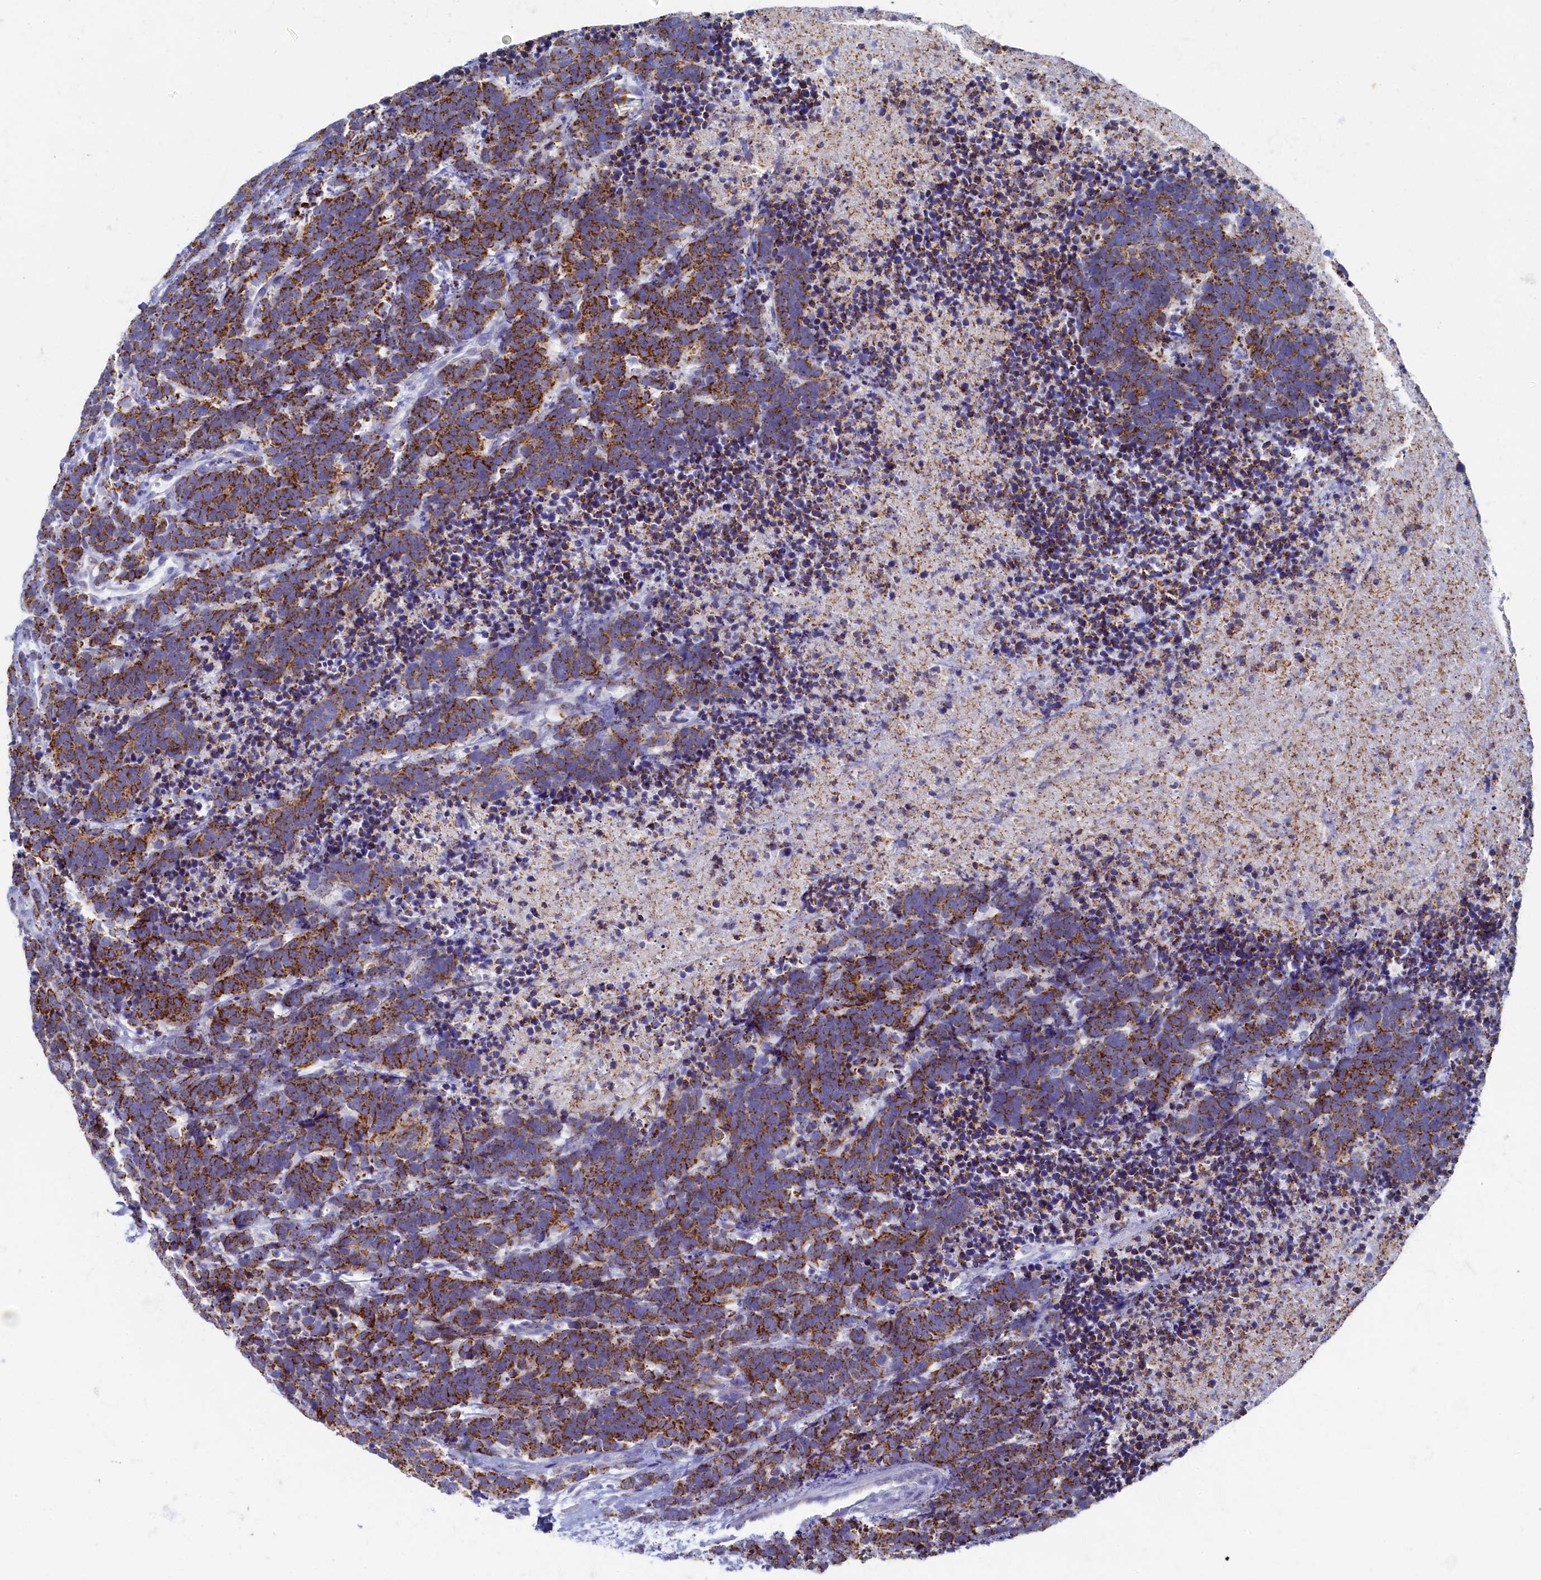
{"staining": {"intensity": "moderate", "quantity": ">75%", "location": "cytoplasmic/membranous"}, "tissue": "carcinoid", "cell_type": "Tumor cells", "image_type": "cancer", "snomed": [{"axis": "morphology", "description": "Carcinoma, NOS"}, {"axis": "morphology", "description": "Carcinoid, malignant, NOS"}, {"axis": "topography", "description": "Urinary bladder"}], "caption": "This micrograph demonstrates immunohistochemistry (IHC) staining of human carcinoma, with medium moderate cytoplasmic/membranous positivity in about >75% of tumor cells.", "gene": "OCIAD2", "patient": {"sex": "male", "age": 57}}